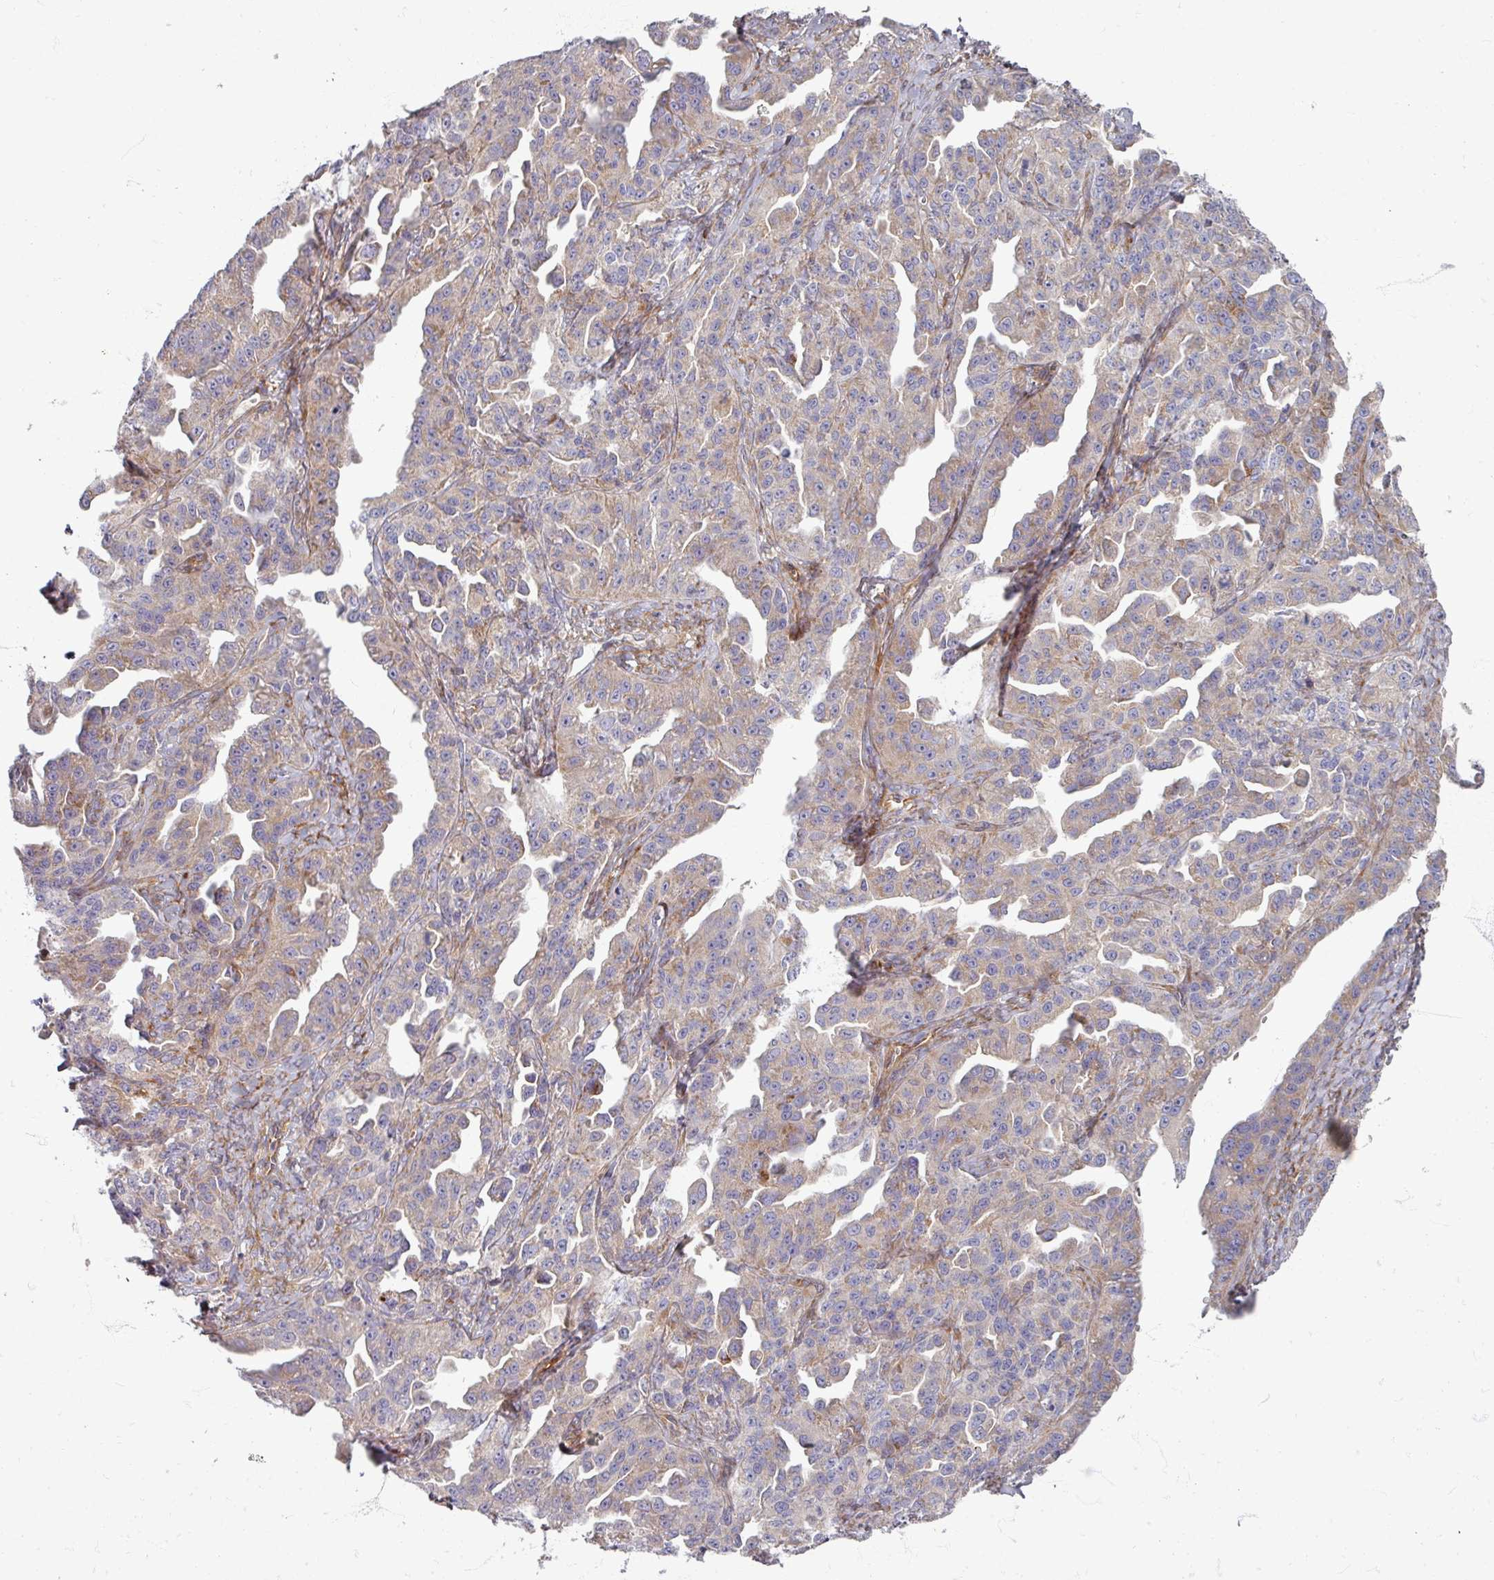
{"staining": {"intensity": "weak", "quantity": "<25%", "location": "cytoplasmic/membranous"}, "tissue": "ovarian cancer", "cell_type": "Tumor cells", "image_type": "cancer", "snomed": [{"axis": "morphology", "description": "Cystadenocarcinoma, serous, NOS"}, {"axis": "topography", "description": "Ovary"}], "caption": "Photomicrograph shows no protein staining in tumor cells of ovarian serous cystadenocarcinoma tissue. The staining was performed using DAB (3,3'-diaminobenzidine) to visualize the protein expression in brown, while the nuclei were stained in blue with hematoxylin (Magnification: 20x).", "gene": "GABARAPL1", "patient": {"sex": "female", "age": 75}}